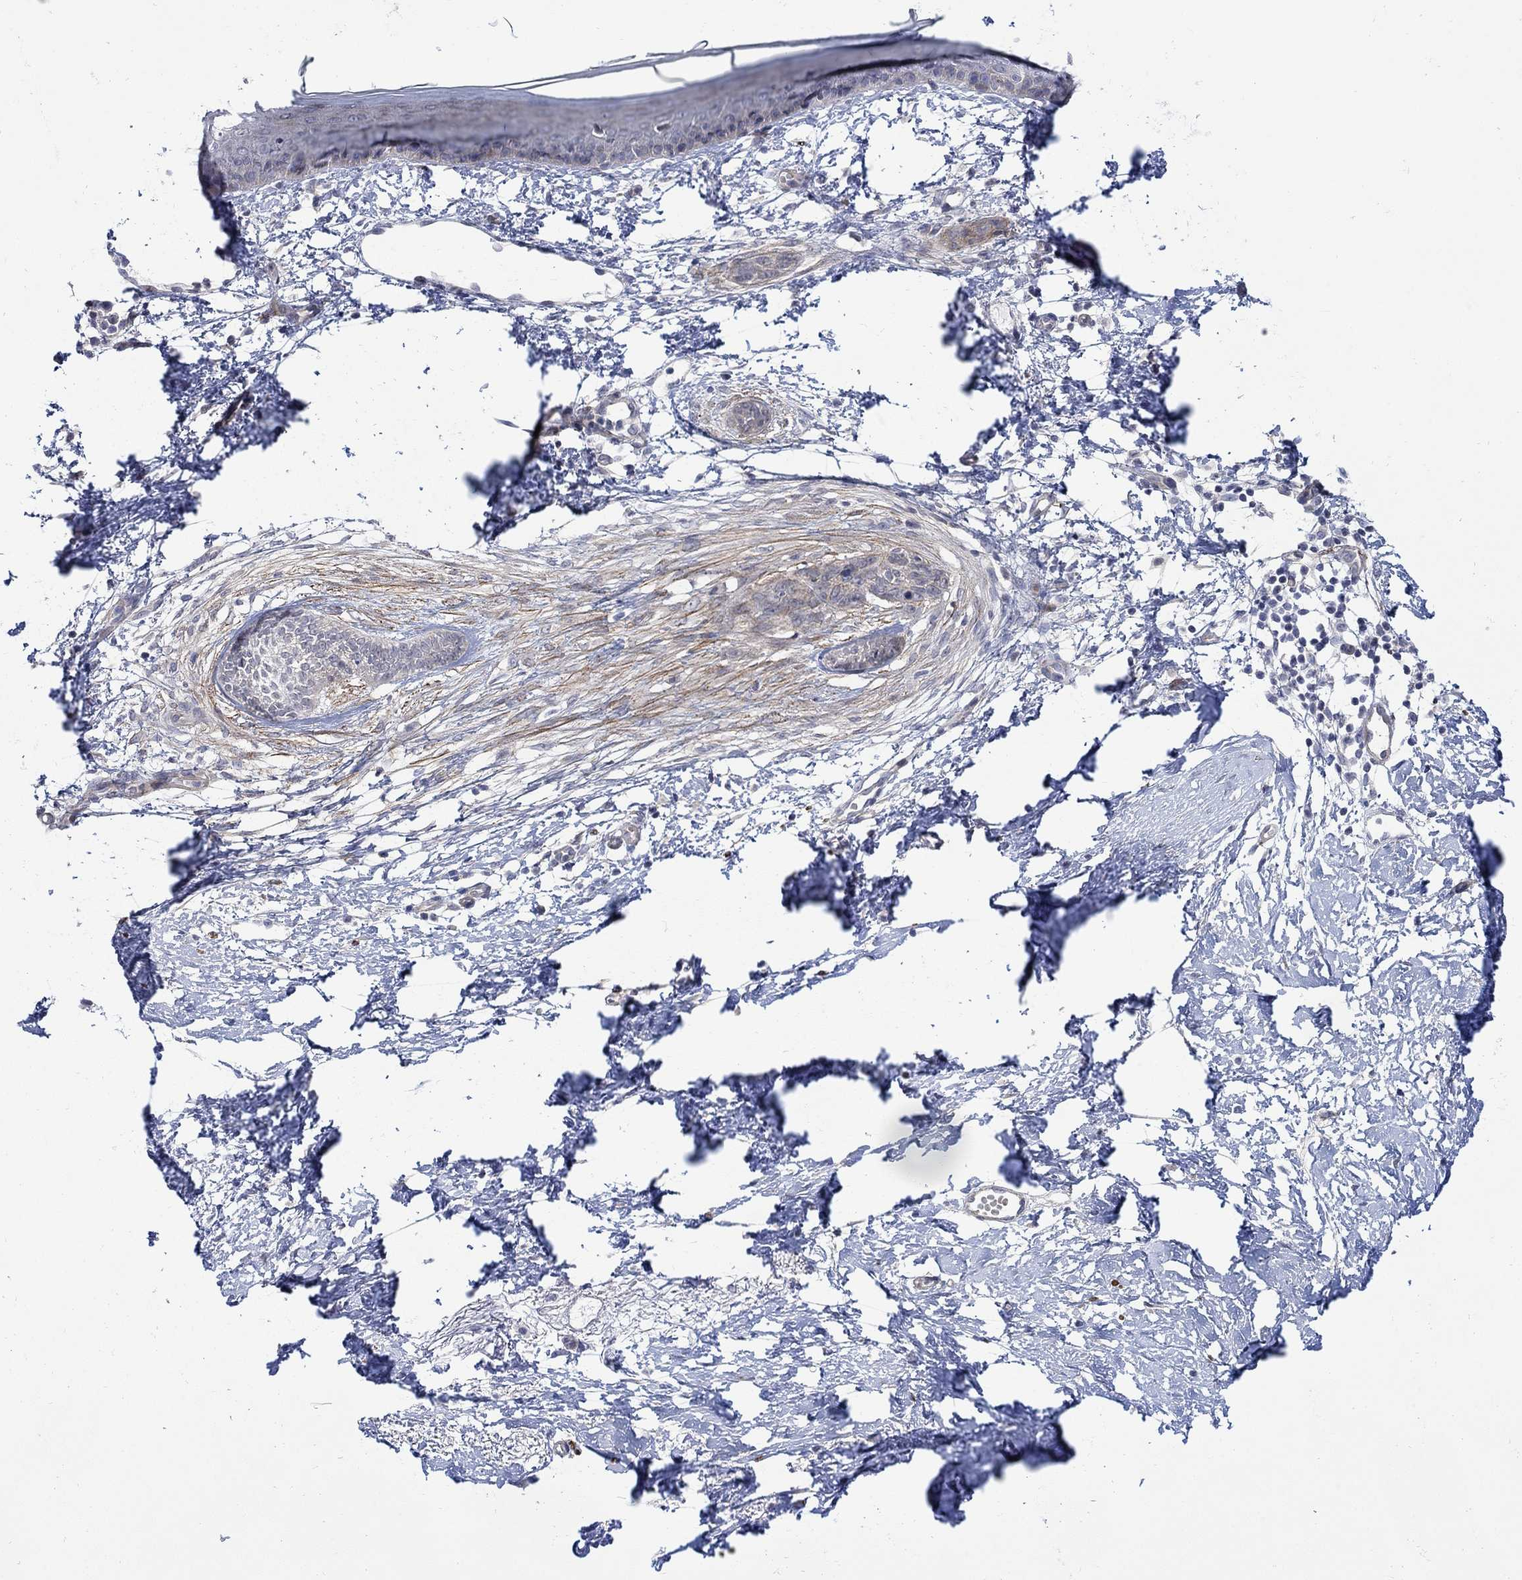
{"staining": {"intensity": "weak", "quantity": "25%-75%", "location": "cytoplasmic/membranous"}, "tissue": "skin cancer", "cell_type": "Tumor cells", "image_type": "cancer", "snomed": [{"axis": "morphology", "description": "Normal tissue, NOS"}, {"axis": "morphology", "description": "Basal cell carcinoma"}, {"axis": "topography", "description": "Skin"}], "caption": "Protein expression analysis of skin cancer demonstrates weak cytoplasmic/membranous expression in approximately 25%-75% of tumor cells.", "gene": "SCN7A", "patient": {"sex": "male", "age": 84}}